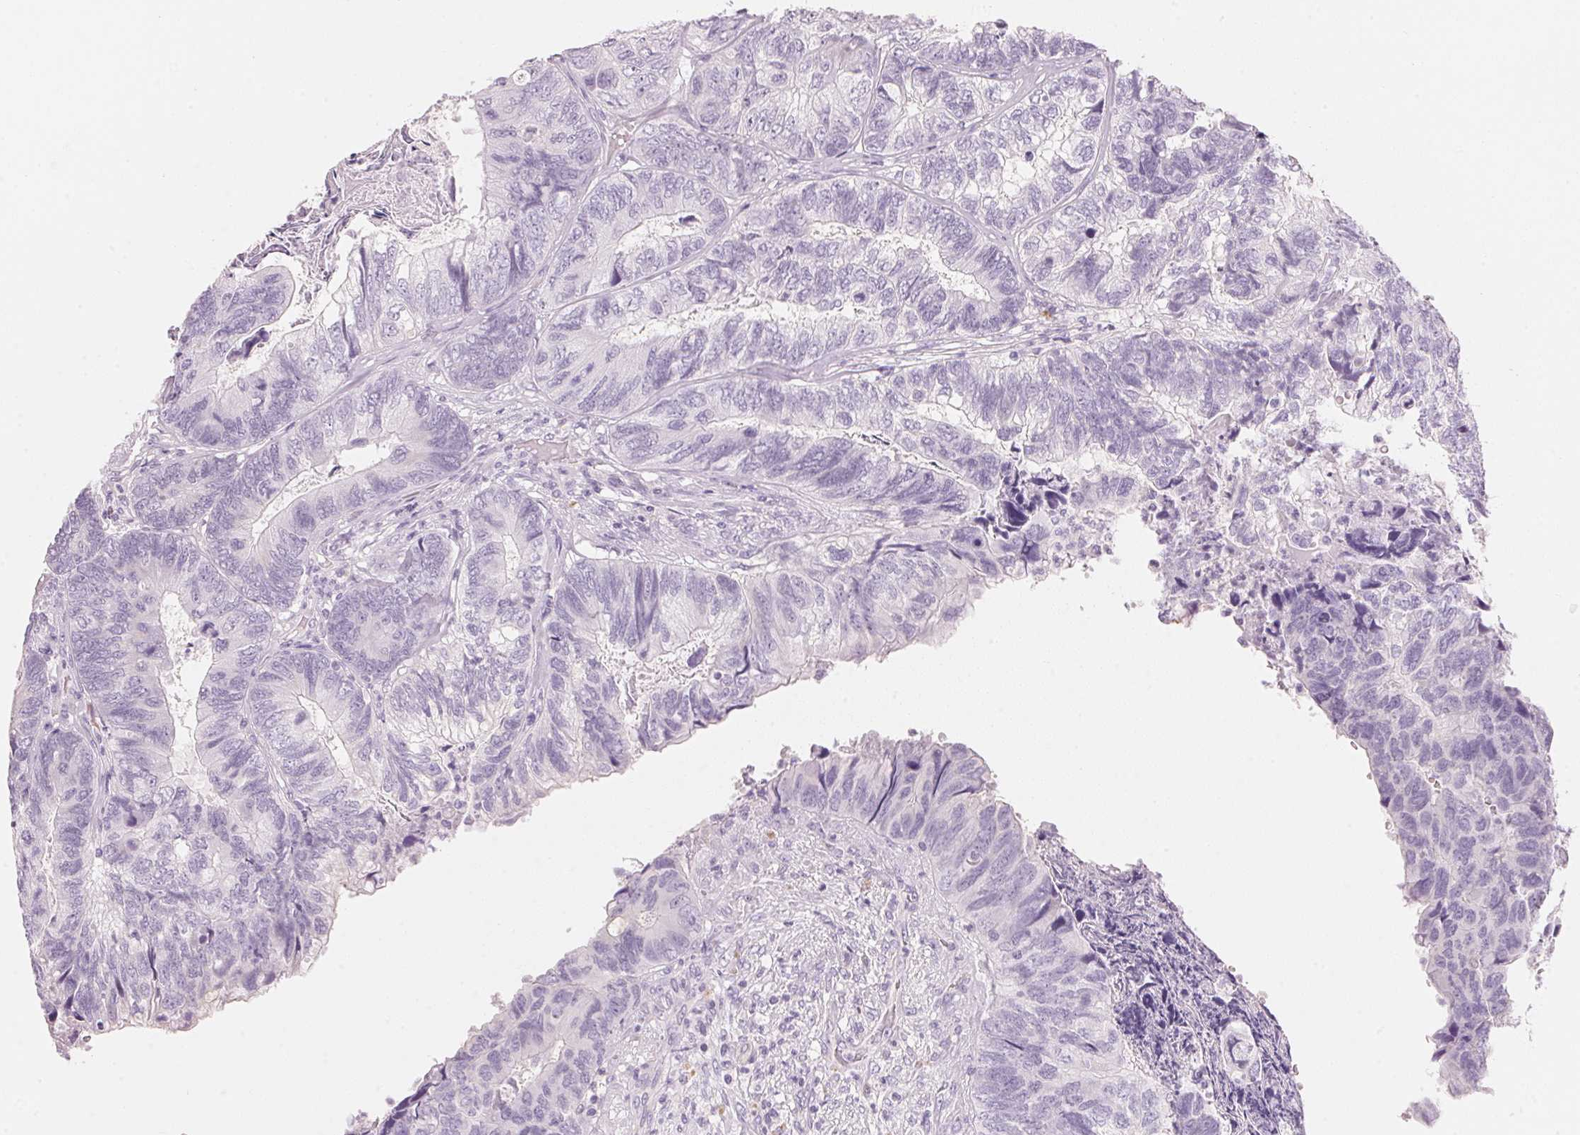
{"staining": {"intensity": "negative", "quantity": "none", "location": "none"}, "tissue": "colorectal cancer", "cell_type": "Tumor cells", "image_type": "cancer", "snomed": [{"axis": "morphology", "description": "Adenocarcinoma, NOS"}, {"axis": "topography", "description": "Colon"}], "caption": "The histopathology image reveals no staining of tumor cells in colorectal cancer (adenocarcinoma).", "gene": "HOXB13", "patient": {"sex": "female", "age": 67}}